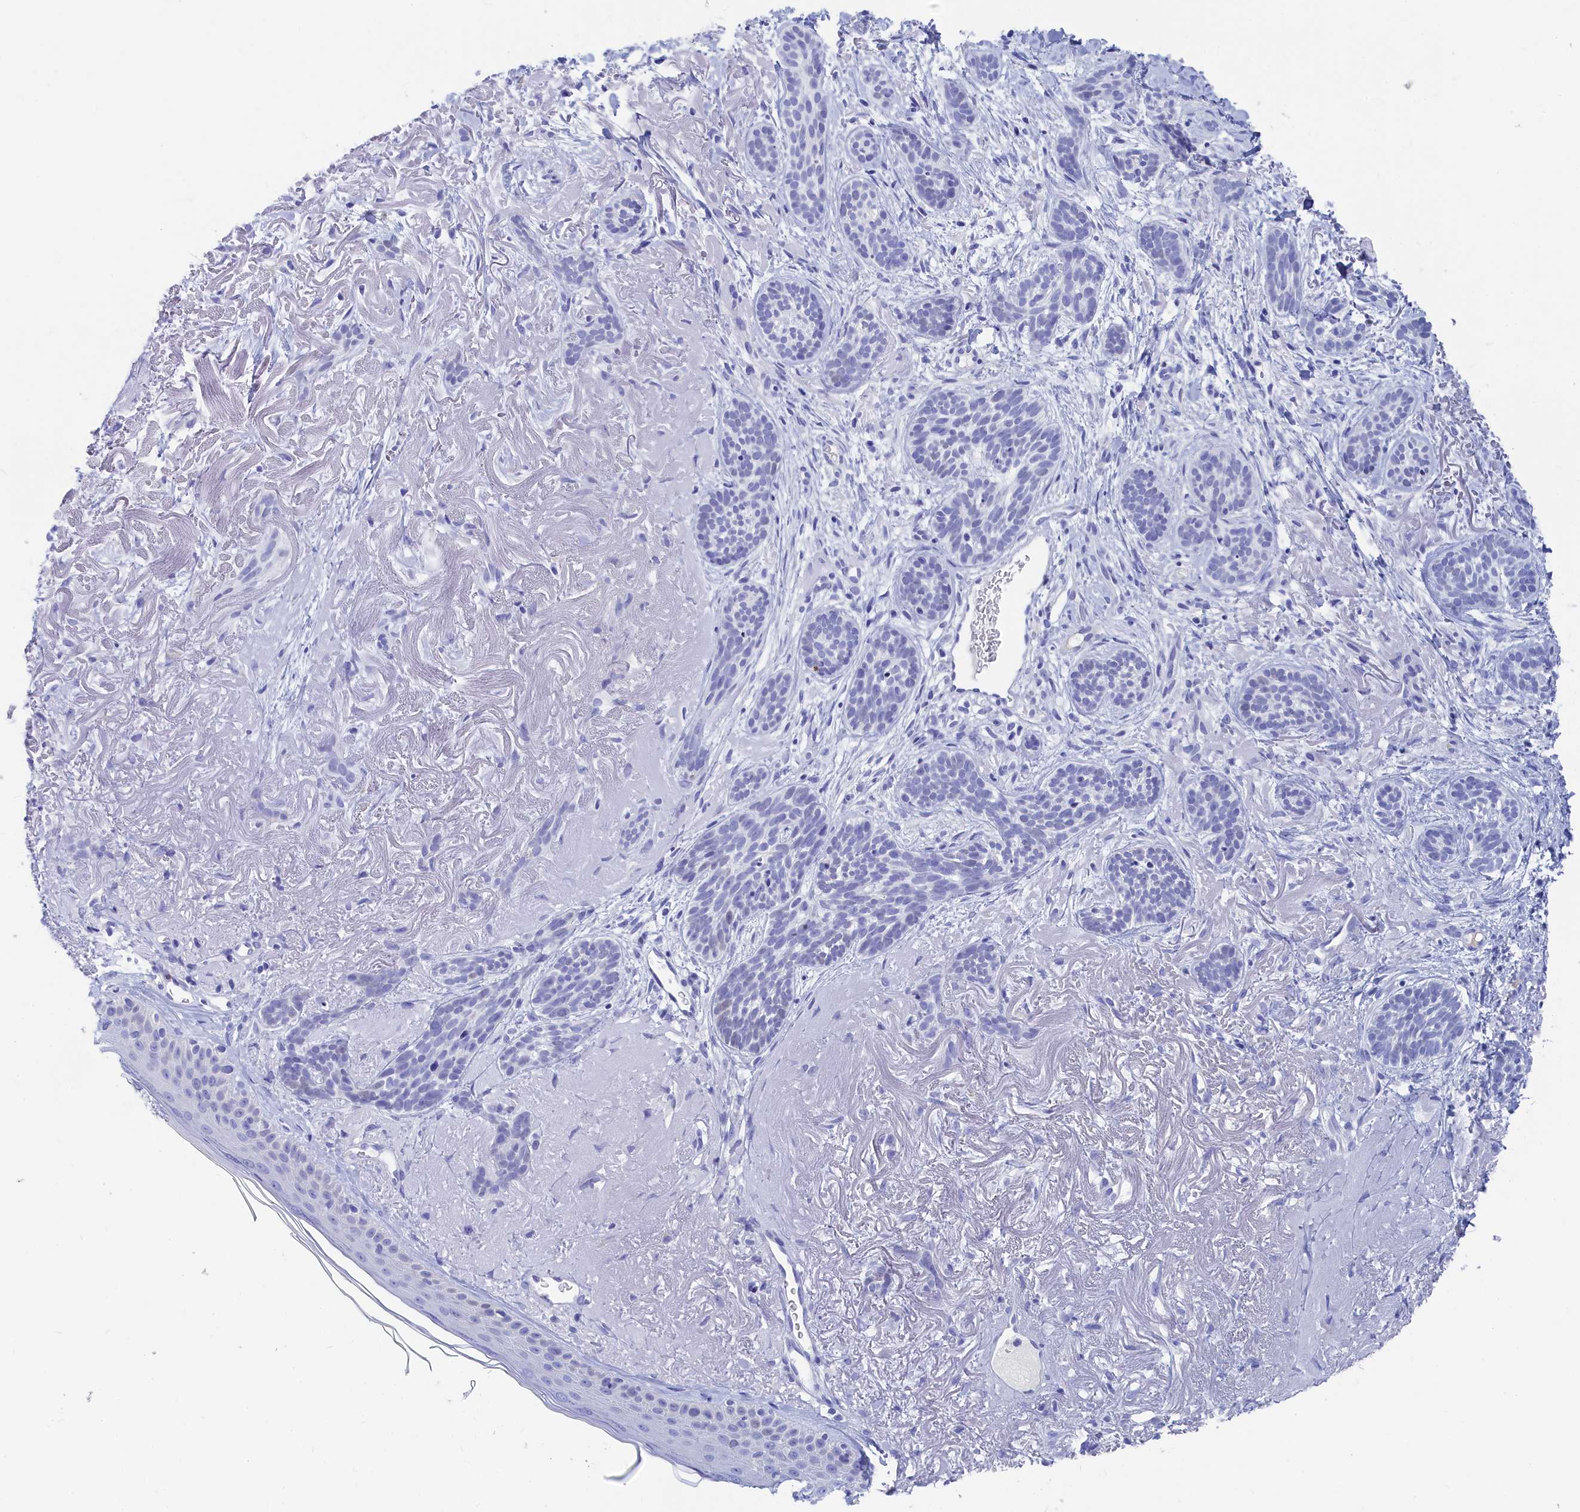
{"staining": {"intensity": "negative", "quantity": "none", "location": "none"}, "tissue": "skin cancer", "cell_type": "Tumor cells", "image_type": "cancer", "snomed": [{"axis": "morphology", "description": "Basal cell carcinoma"}, {"axis": "topography", "description": "Skin"}], "caption": "Immunohistochemistry (IHC) micrograph of skin cancer stained for a protein (brown), which shows no positivity in tumor cells.", "gene": "TRIM10", "patient": {"sex": "male", "age": 71}}